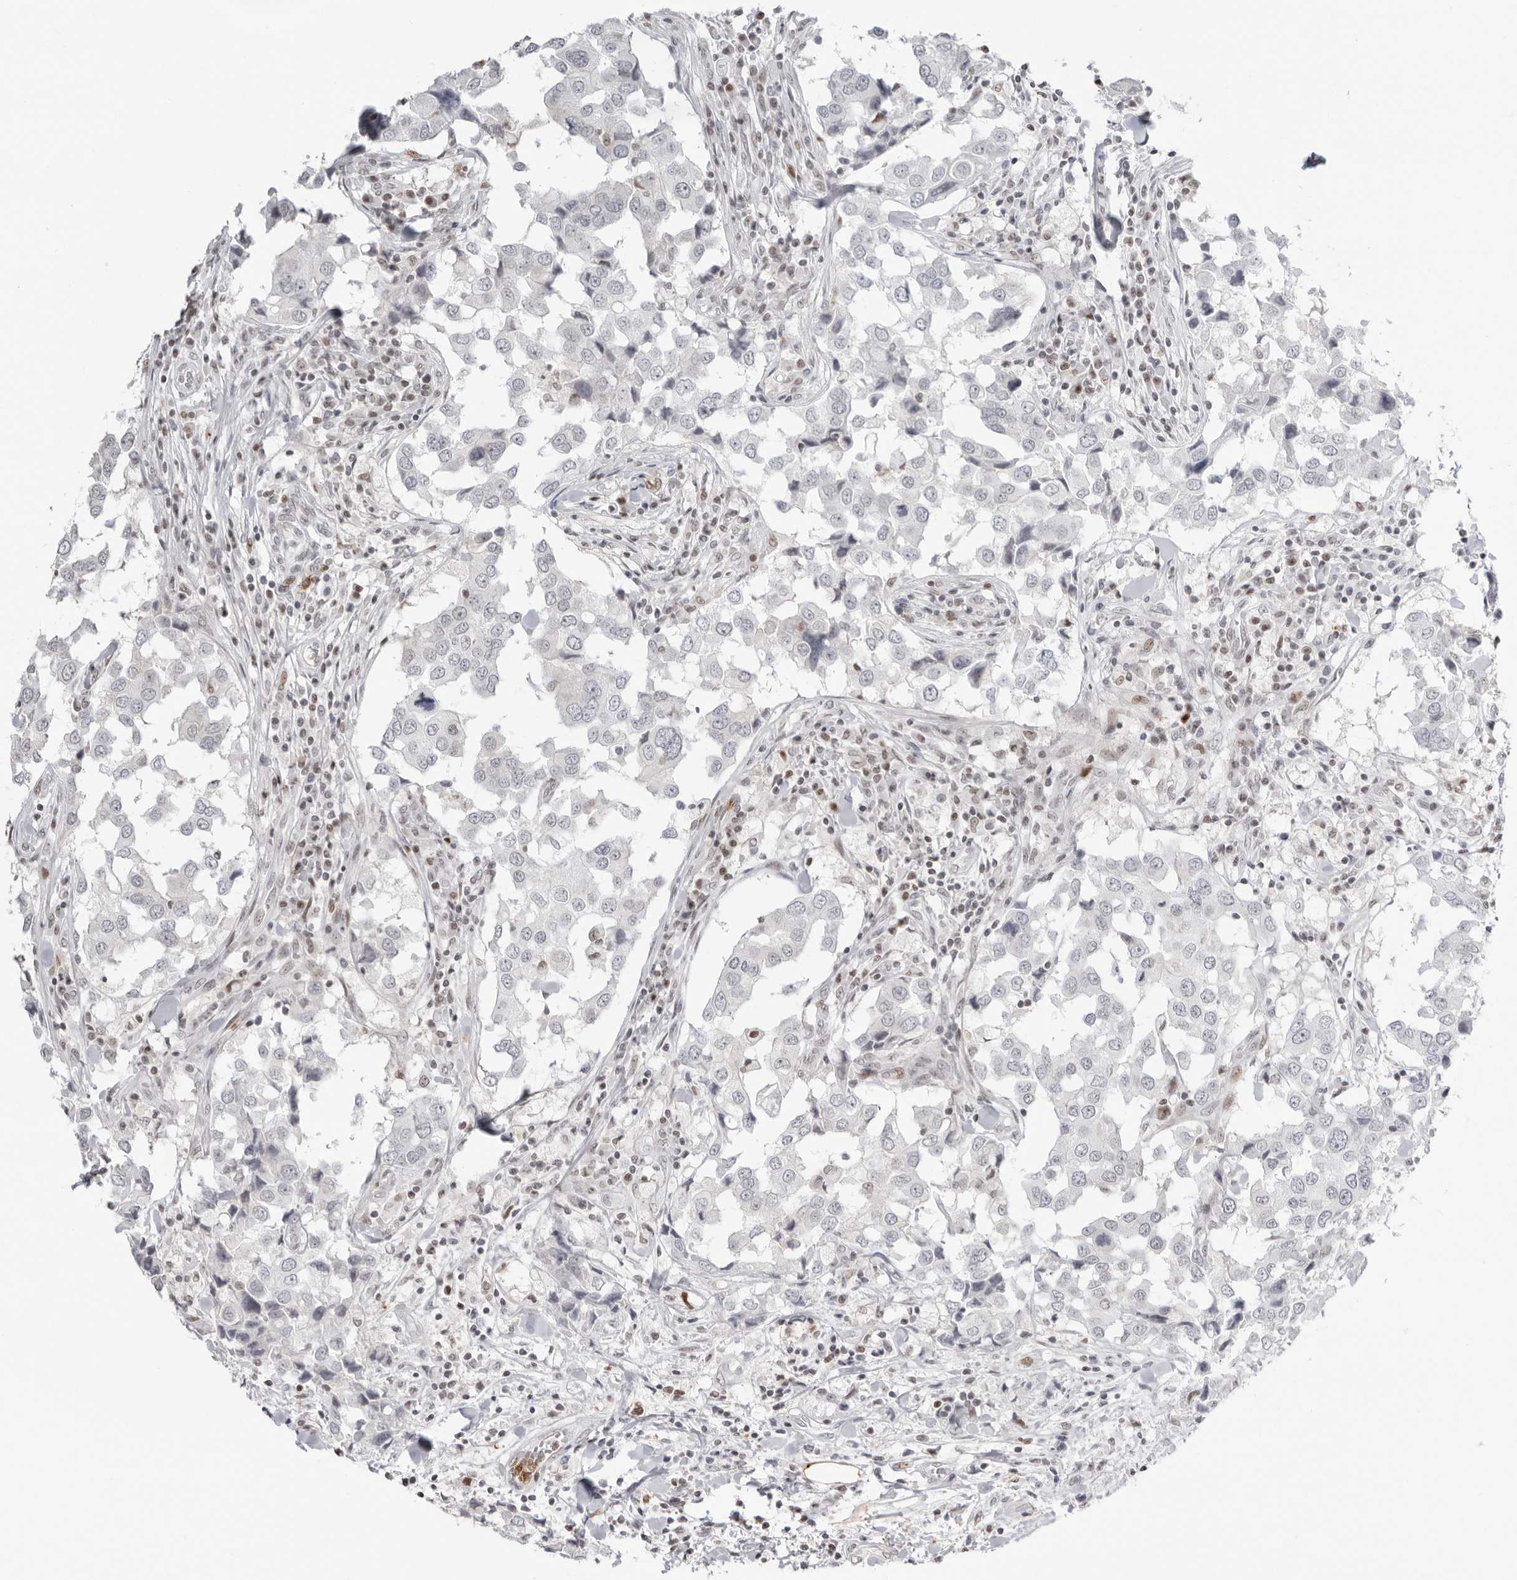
{"staining": {"intensity": "negative", "quantity": "none", "location": "none"}, "tissue": "breast cancer", "cell_type": "Tumor cells", "image_type": "cancer", "snomed": [{"axis": "morphology", "description": "Duct carcinoma"}, {"axis": "topography", "description": "Breast"}], "caption": "Human breast cancer stained for a protein using immunohistochemistry exhibits no staining in tumor cells.", "gene": "RNF146", "patient": {"sex": "female", "age": 27}}